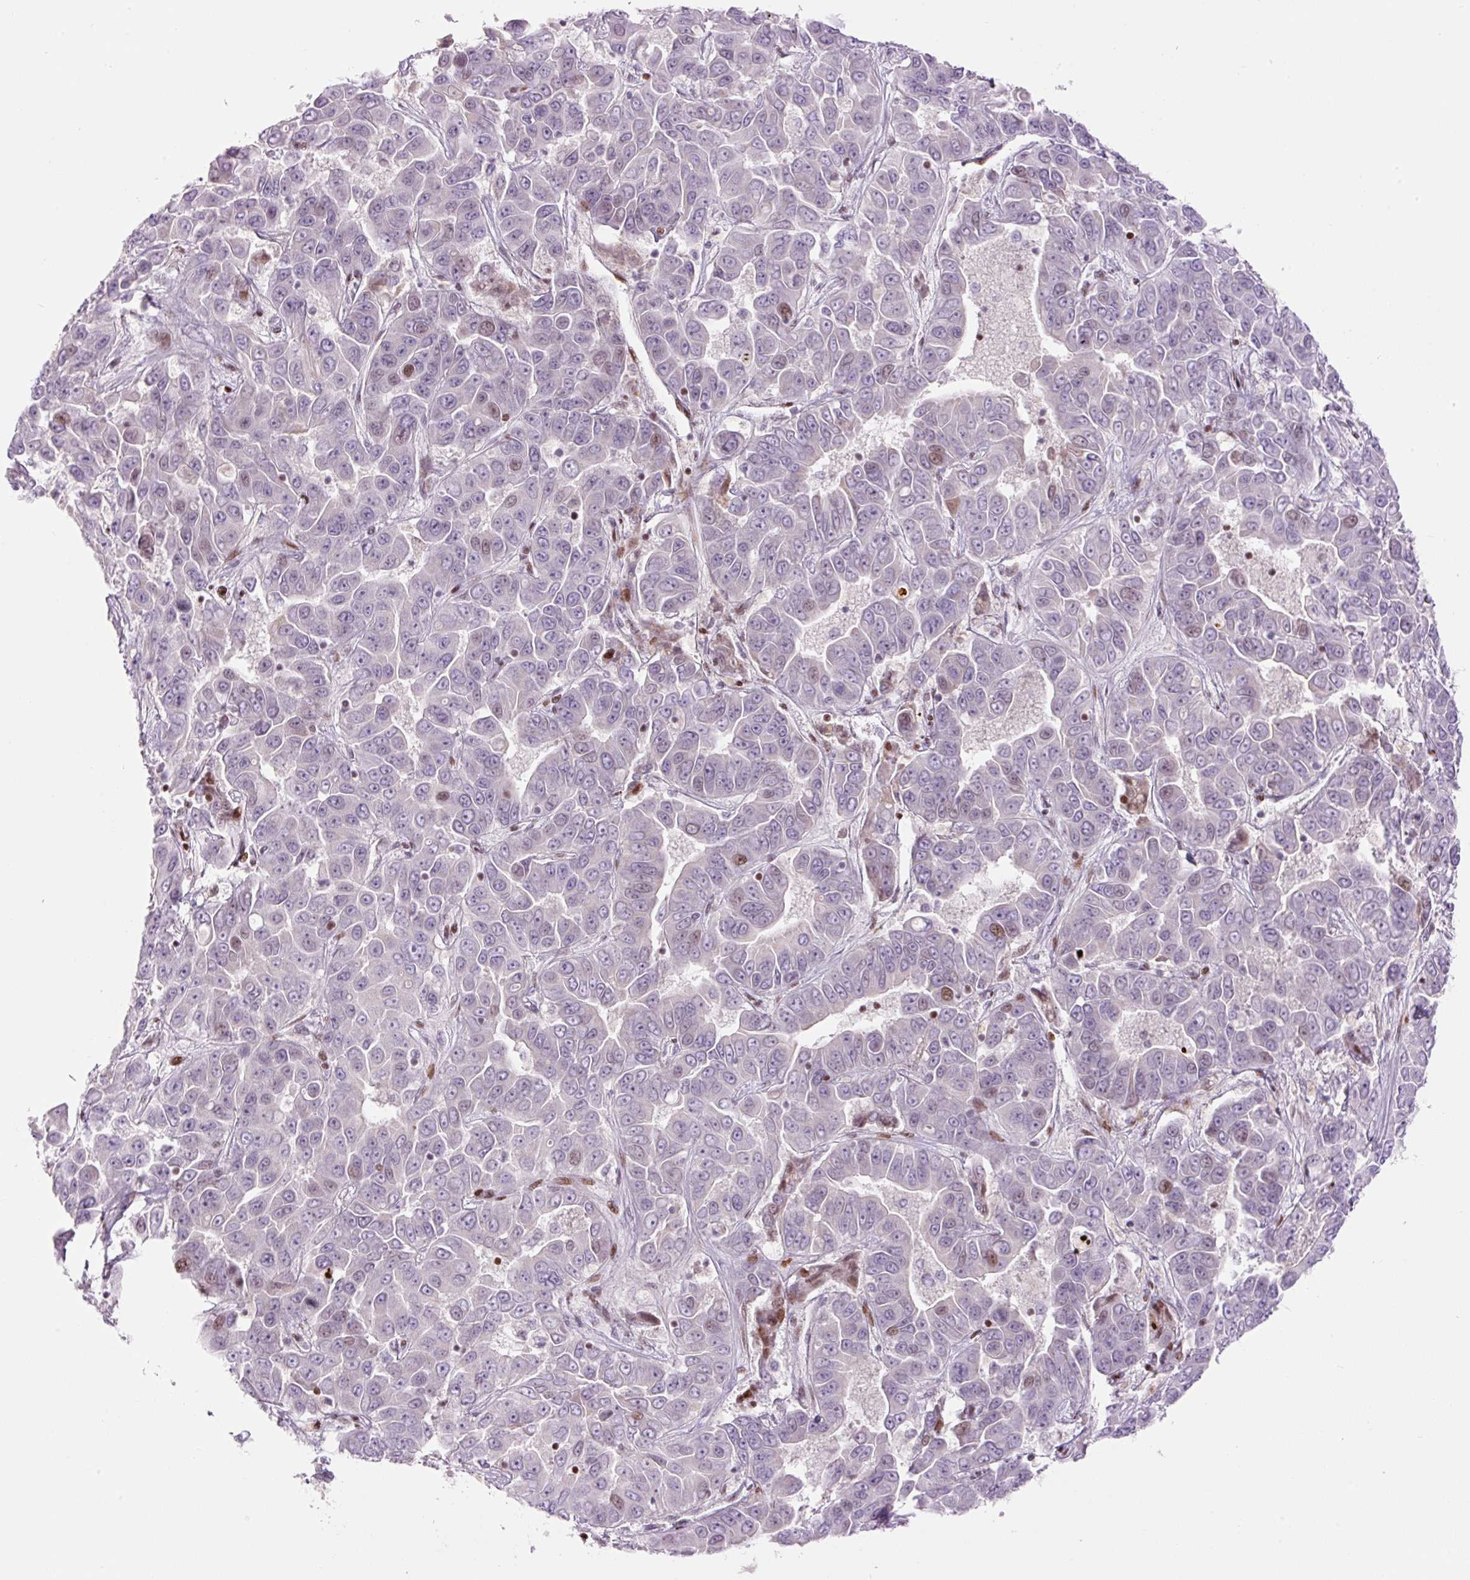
{"staining": {"intensity": "moderate", "quantity": "<25%", "location": "nuclear"}, "tissue": "liver cancer", "cell_type": "Tumor cells", "image_type": "cancer", "snomed": [{"axis": "morphology", "description": "Cholangiocarcinoma"}, {"axis": "topography", "description": "Liver"}], "caption": "The photomicrograph reveals a brown stain indicating the presence of a protein in the nuclear of tumor cells in liver cancer.", "gene": "TMEM177", "patient": {"sex": "female", "age": 52}}